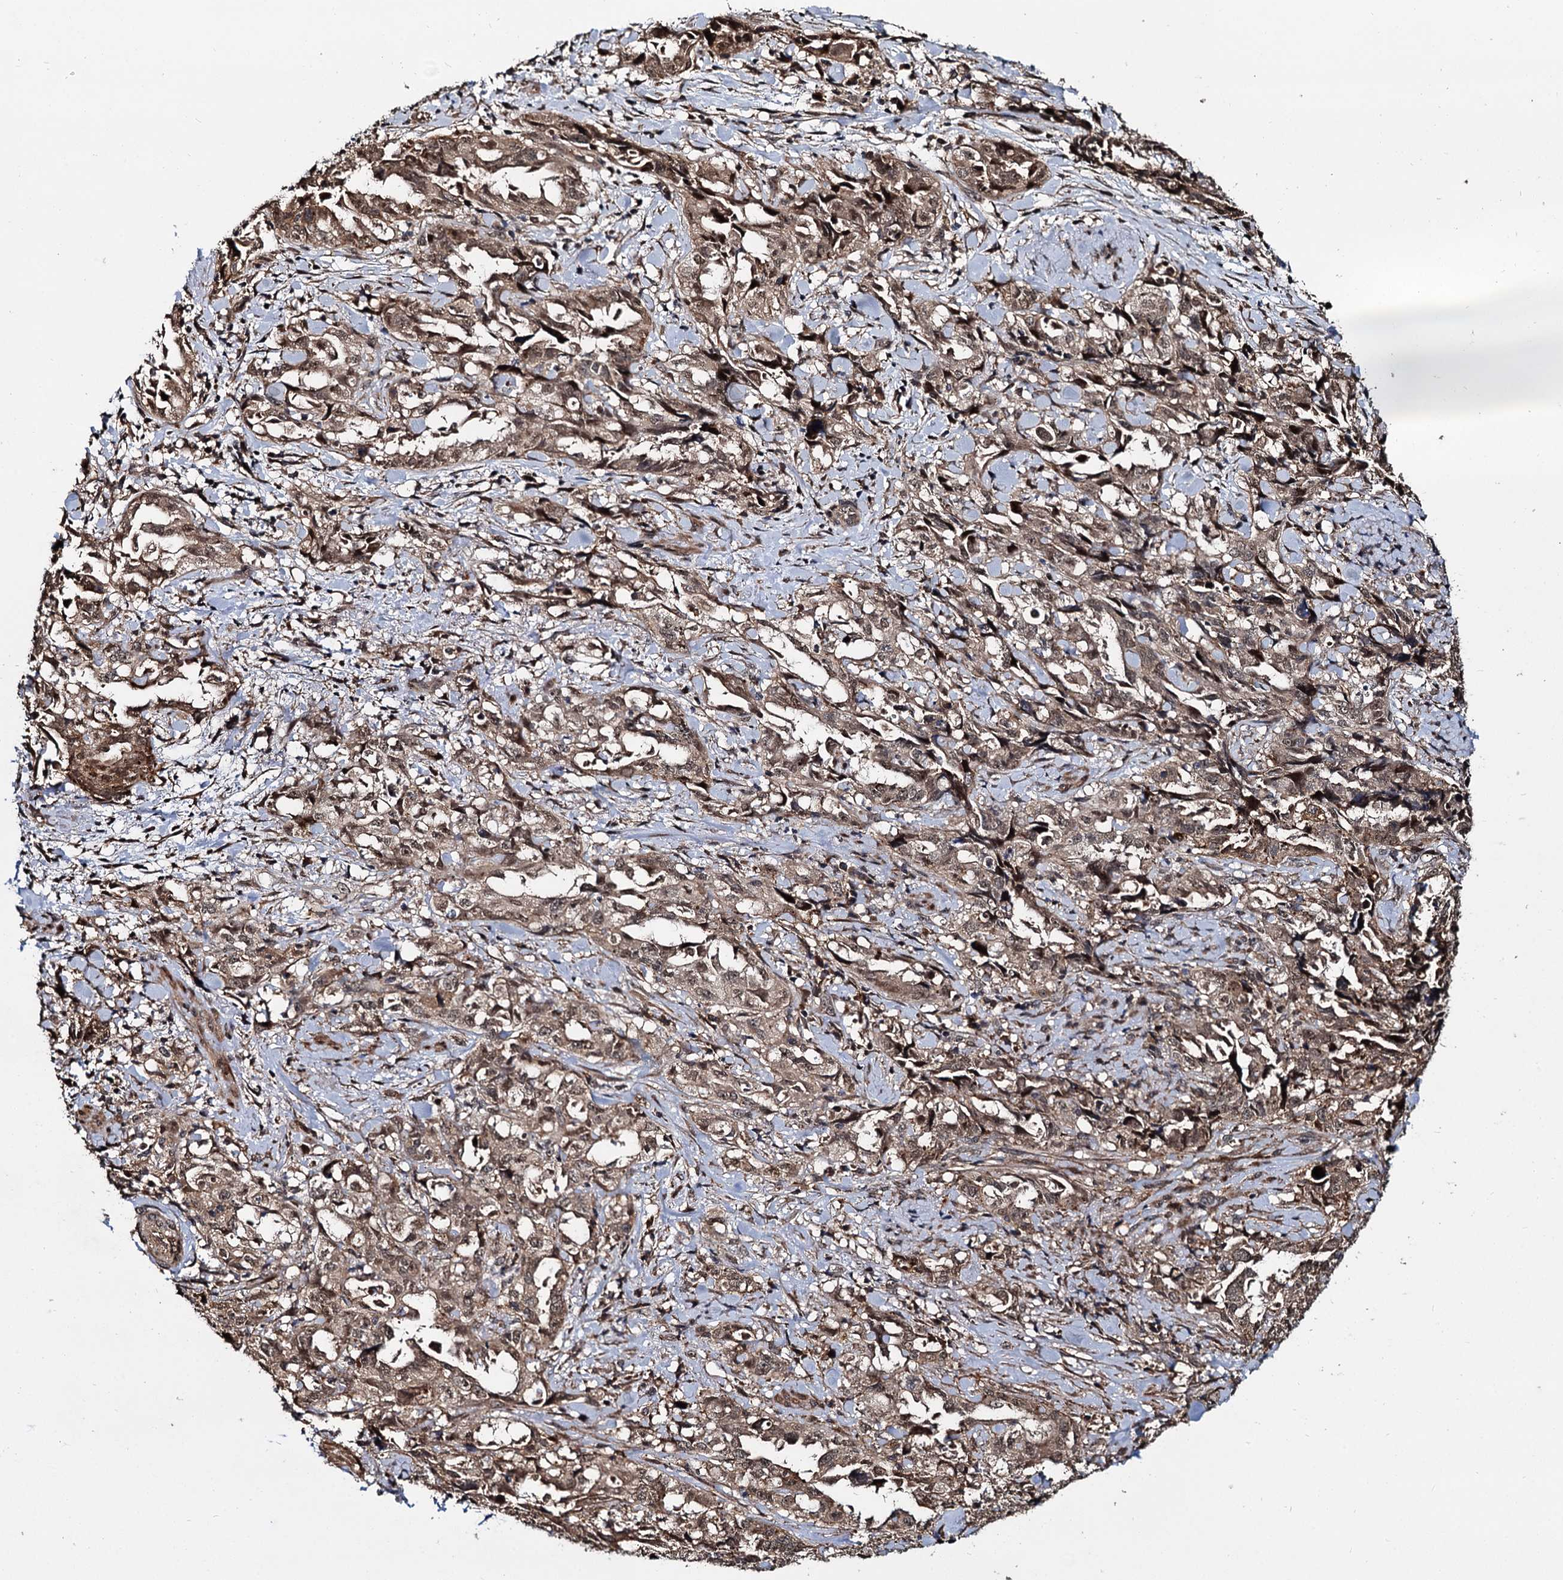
{"staining": {"intensity": "weak", "quantity": ">75%", "location": "cytoplasmic/membranous,nuclear"}, "tissue": "endometrial cancer", "cell_type": "Tumor cells", "image_type": "cancer", "snomed": [{"axis": "morphology", "description": "Adenocarcinoma, NOS"}, {"axis": "topography", "description": "Endometrium"}], "caption": "Protein expression analysis of endometrial cancer (adenocarcinoma) reveals weak cytoplasmic/membranous and nuclear staining in approximately >75% of tumor cells.", "gene": "CEP192", "patient": {"sex": "female", "age": 65}}